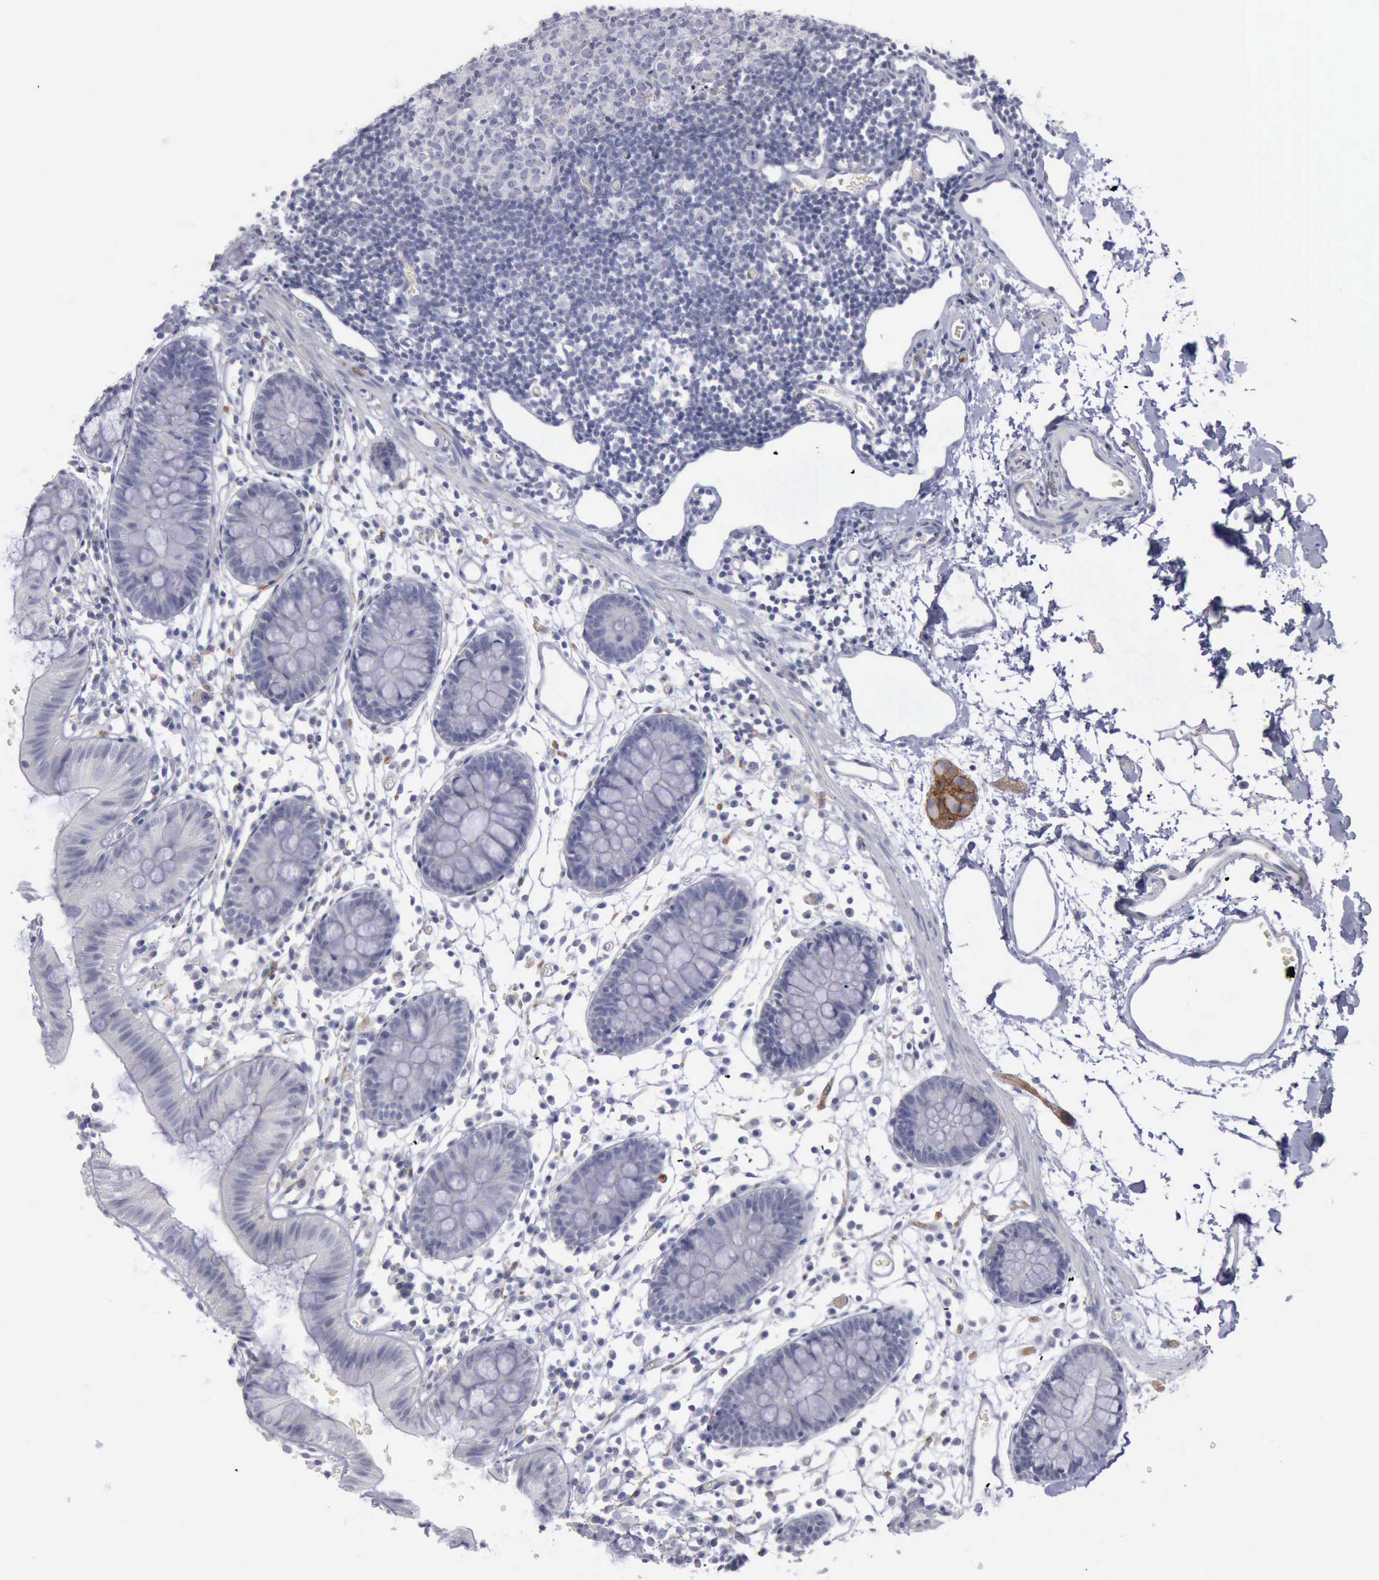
{"staining": {"intensity": "negative", "quantity": "none", "location": "none"}, "tissue": "colon", "cell_type": "Endothelial cells", "image_type": "normal", "snomed": [{"axis": "morphology", "description": "Normal tissue, NOS"}, {"axis": "topography", "description": "Colon"}], "caption": "Immunohistochemistry (IHC) image of normal colon: colon stained with DAB exhibits no significant protein expression in endothelial cells. (Brightfield microscopy of DAB (3,3'-diaminobenzidine) immunohistochemistry at high magnification).", "gene": "CDH2", "patient": {"sex": "male", "age": 14}}